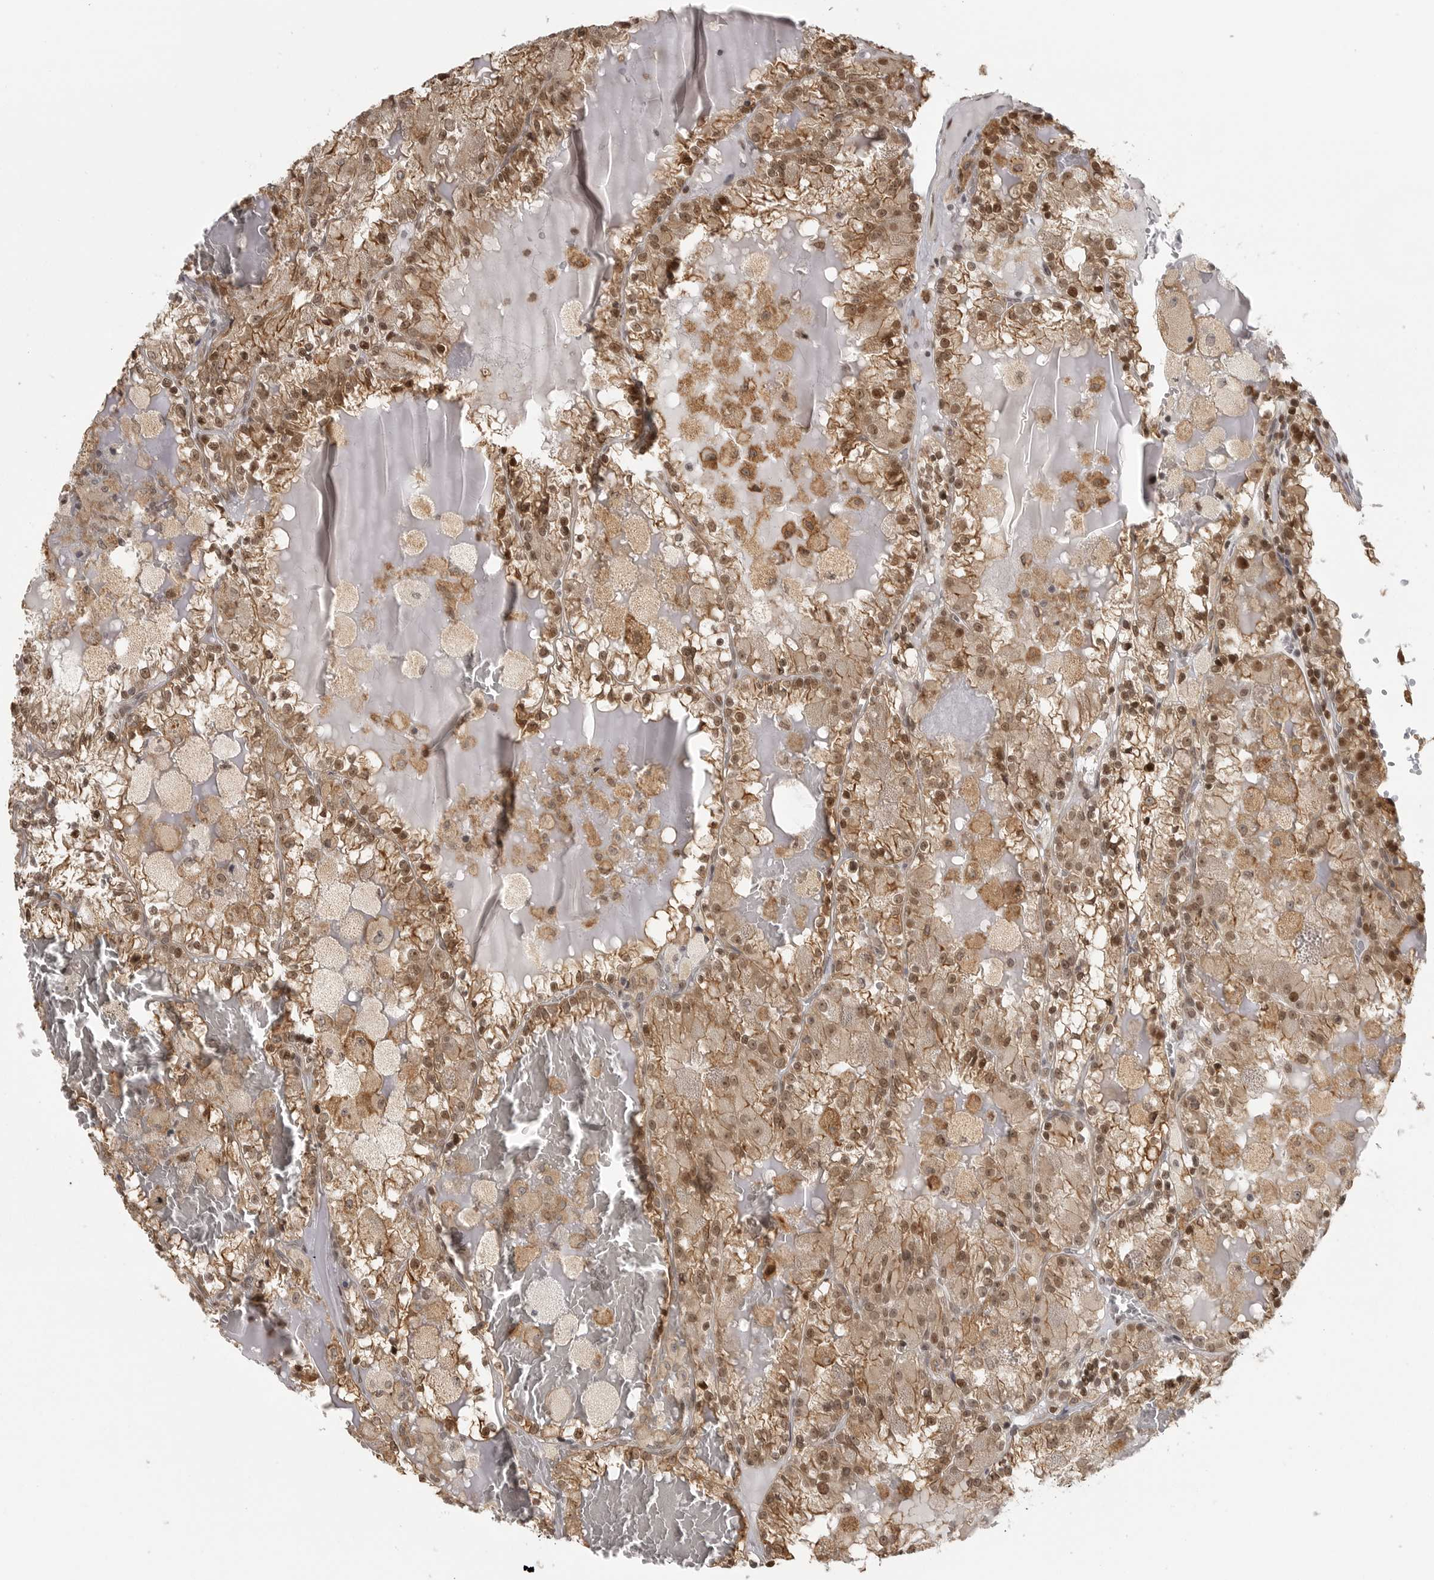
{"staining": {"intensity": "moderate", "quantity": ">75%", "location": "cytoplasmic/membranous,nuclear"}, "tissue": "renal cancer", "cell_type": "Tumor cells", "image_type": "cancer", "snomed": [{"axis": "morphology", "description": "Adenocarcinoma, NOS"}, {"axis": "topography", "description": "Kidney"}], "caption": "High-power microscopy captured an immunohistochemistry (IHC) photomicrograph of renal cancer, revealing moderate cytoplasmic/membranous and nuclear positivity in about >75% of tumor cells.", "gene": "ISG20L2", "patient": {"sex": "female", "age": 56}}